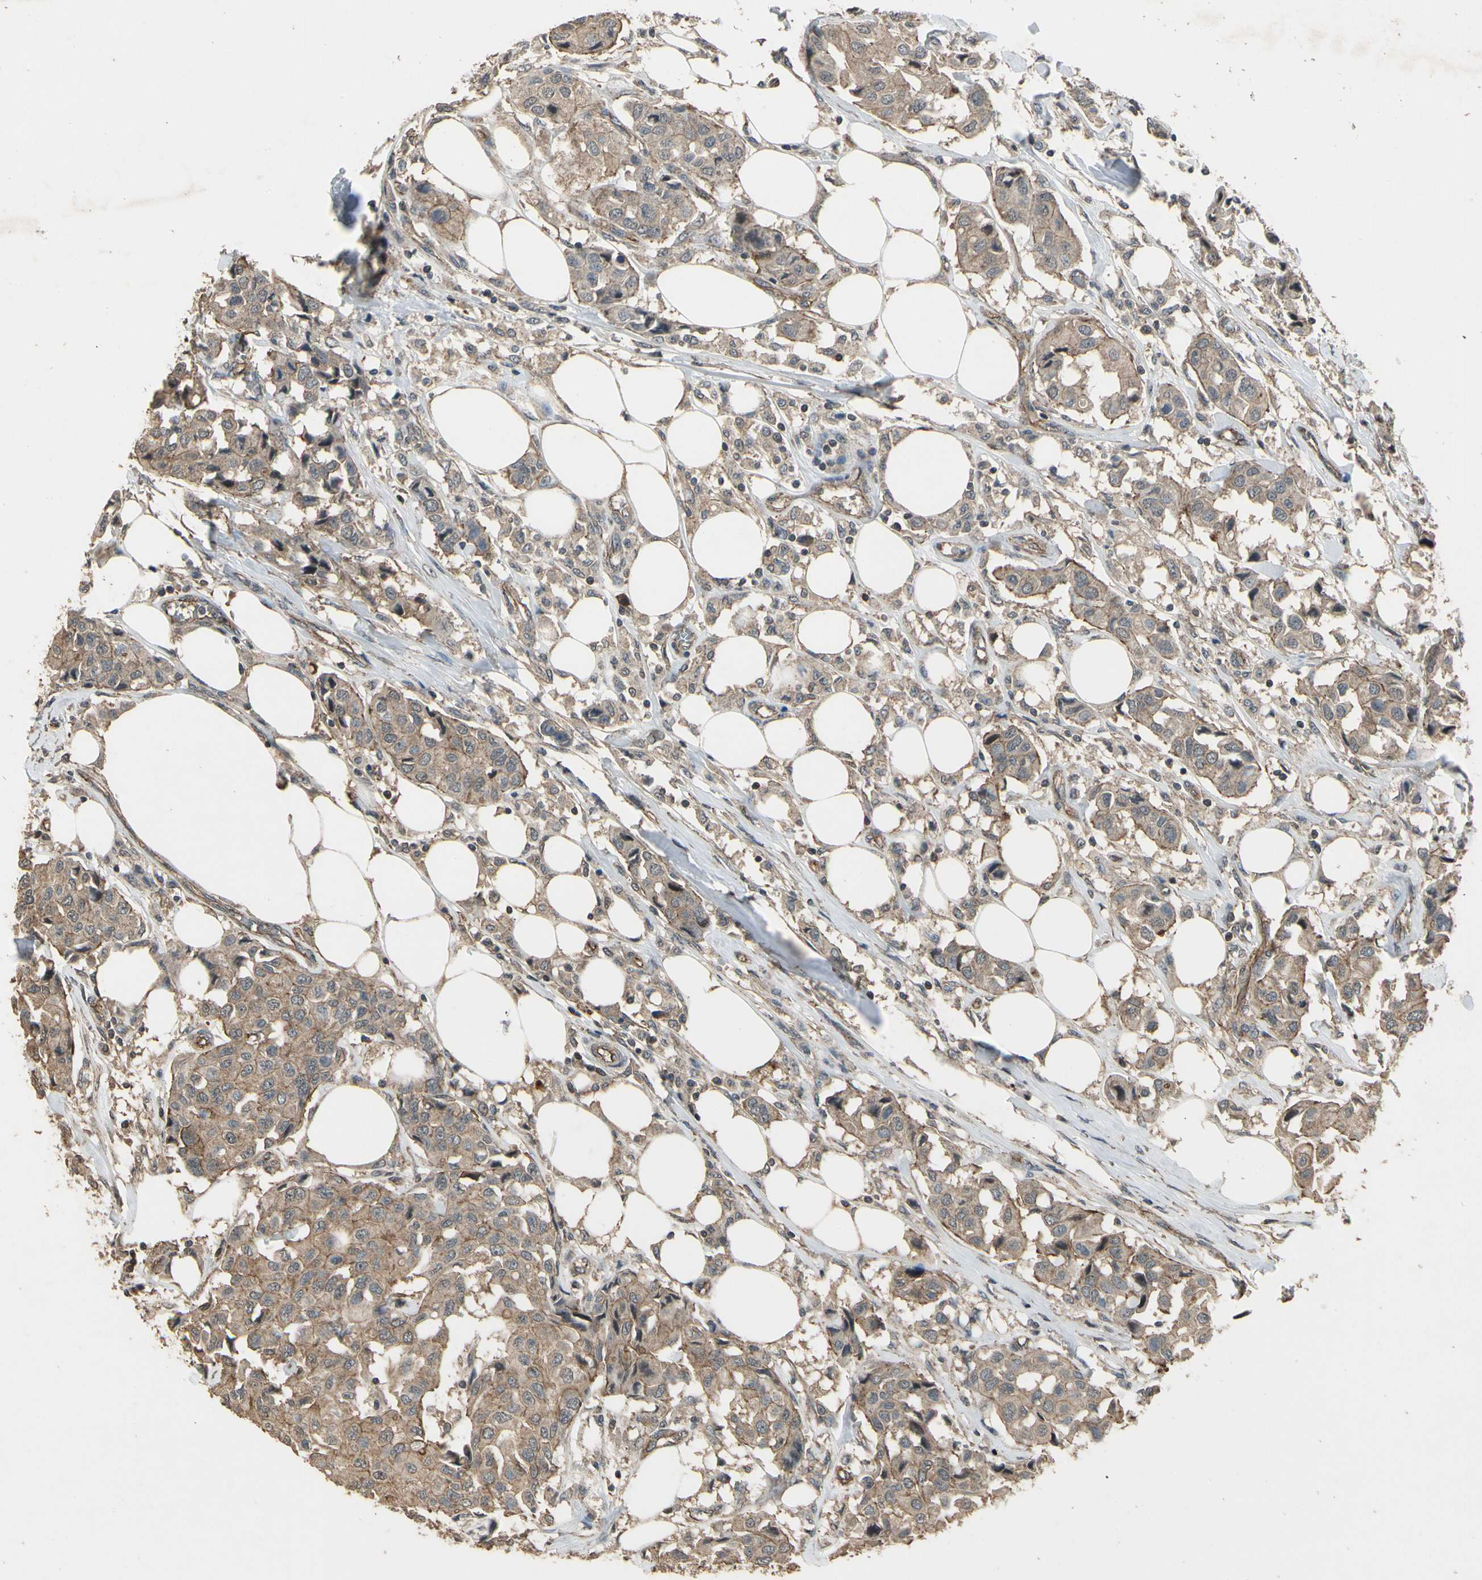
{"staining": {"intensity": "moderate", "quantity": ">75%", "location": "cytoplasmic/membranous"}, "tissue": "breast cancer", "cell_type": "Tumor cells", "image_type": "cancer", "snomed": [{"axis": "morphology", "description": "Duct carcinoma"}, {"axis": "topography", "description": "Breast"}], "caption": "Immunohistochemical staining of human breast cancer (invasive ductal carcinoma) shows medium levels of moderate cytoplasmic/membranous protein positivity in approximately >75% of tumor cells.", "gene": "RNF180", "patient": {"sex": "female", "age": 80}}